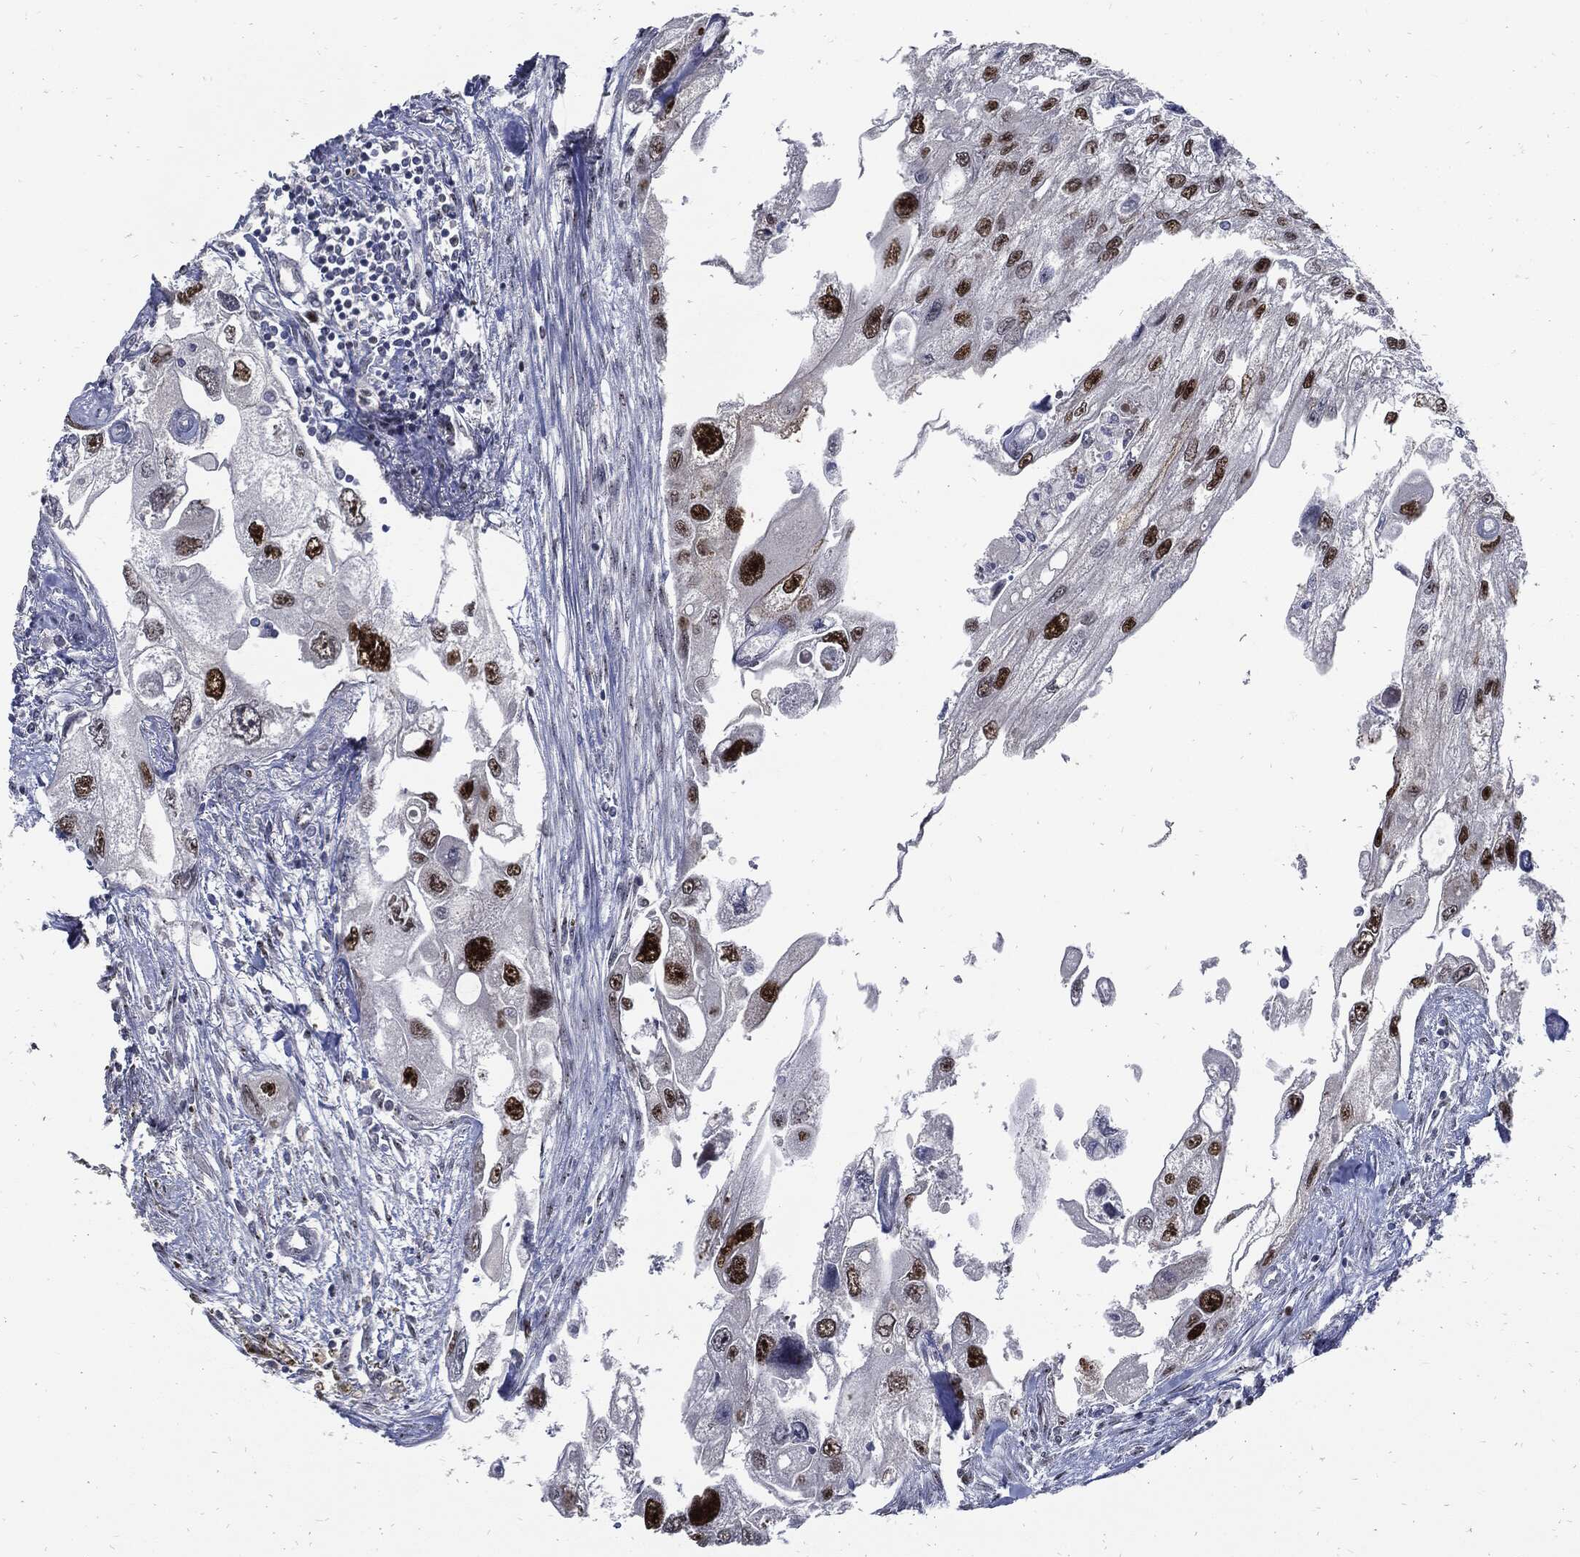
{"staining": {"intensity": "strong", "quantity": "25%-75%", "location": "nuclear"}, "tissue": "urothelial cancer", "cell_type": "Tumor cells", "image_type": "cancer", "snomed": [{"axis": "morphology", "description": "Urothelial carcinoma, High grade"}, {"axis": "topography", "description": "Urinary bladder"}], "caption": "DAB immunohistochemical staining of human urothelial cancer shows strong nuclear protein expression in about 25%-75% of tumor cells.", "gene": "NBN", "patient": {"sex": "male", "age": 59}}